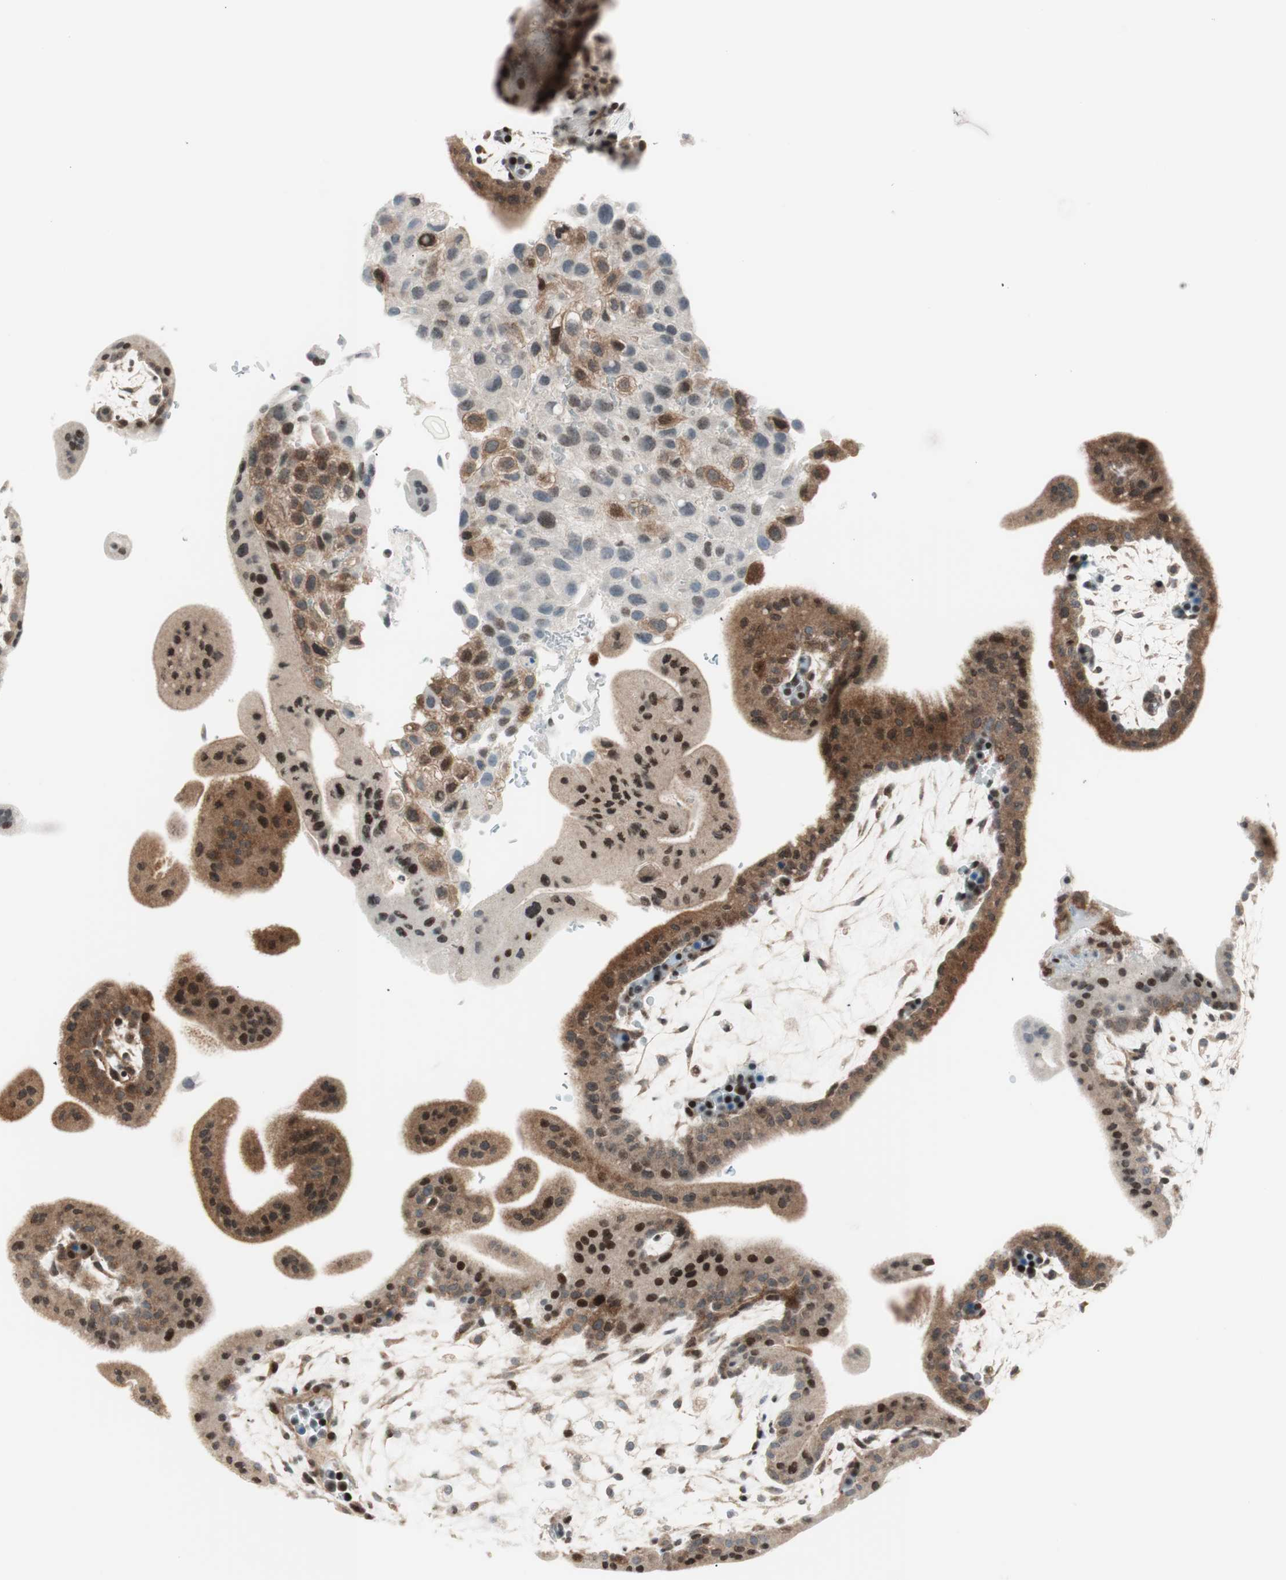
{"staining": {"intensity": "strong", "quantity": ">75%", "location": "cytoplasmic/membranous,nuclear"}, "tissue": "placenta", "cell_type": "Trophoblastic cells", "image_type": "normal", "snomed": [{"axis": "morphology", "description": "Normal tissue, NOS"}, {"axis": "topography", "description": "Placenta"}], "caption": "Immunohistochemical staining of normal placenta demonstrates strong cytoplasmic/membranous,nuclear protein positivity in approximately >75% of trophoblastic cells.", "gene": "TPT1", "patient": {"sex": "female", "age": 35}}